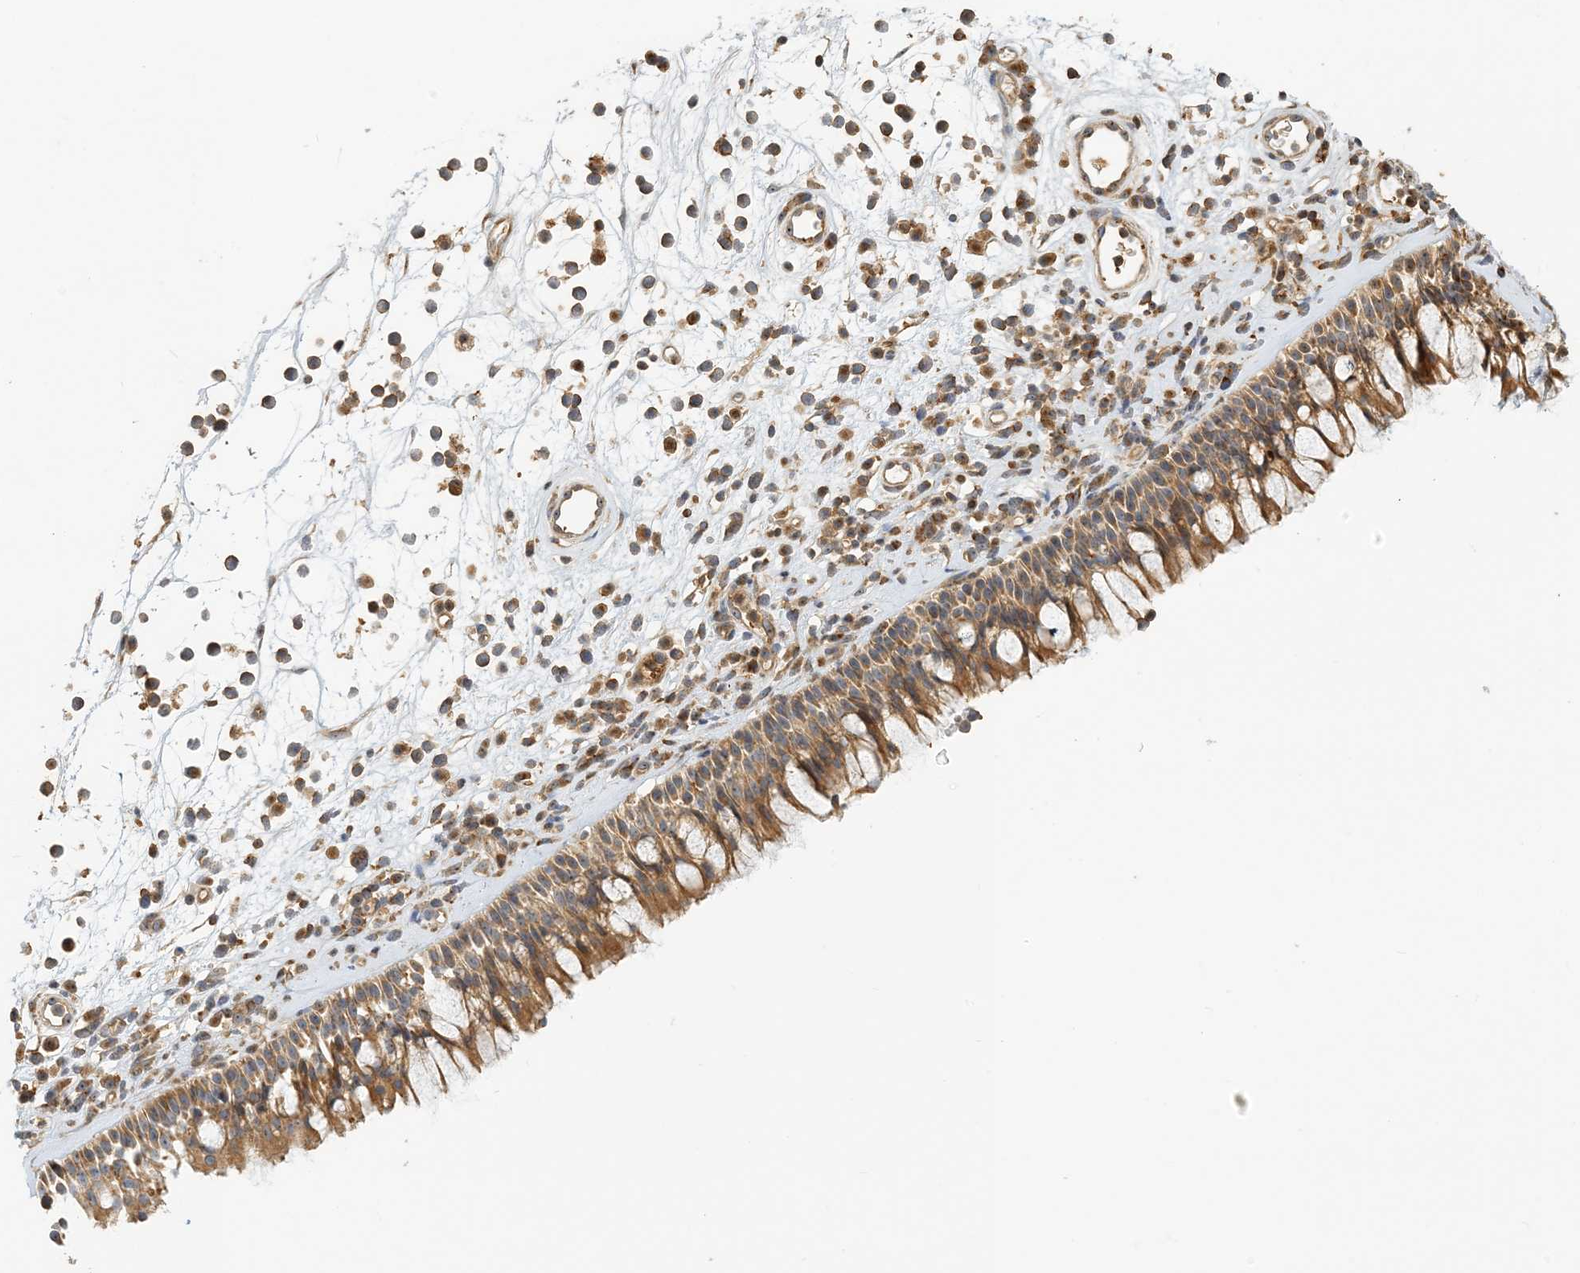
{"staining": {"intensity": "moderate", "quantity": ">75%", "location": "cytoplasmic/membranous"}, "tissue": "nasopharynx", "cell_type": "Respiratory epithelial cells", "image_type": "normal", "snomed": [{"axis": "morphology", "description": "Normal tissue, NOS"}, {"axis": "morphology", "description": "Inflammation, NOS"}, {"axis": "morphology", "description": "Malignant melanoma, Metastatic site"}, {"axis": "topography", "description": "Nasopharynx"}], "caption": "Brown immunohistochemical staining in benign human nasopharynx shows moderate cytoplasmic/membranous expression in approximately >75% of respiratory epithelial cells. (IHC, brightfield microscopy, high magnification).", "gene": "COLEC11", "patient": {"sex": "male", "age": 70}}